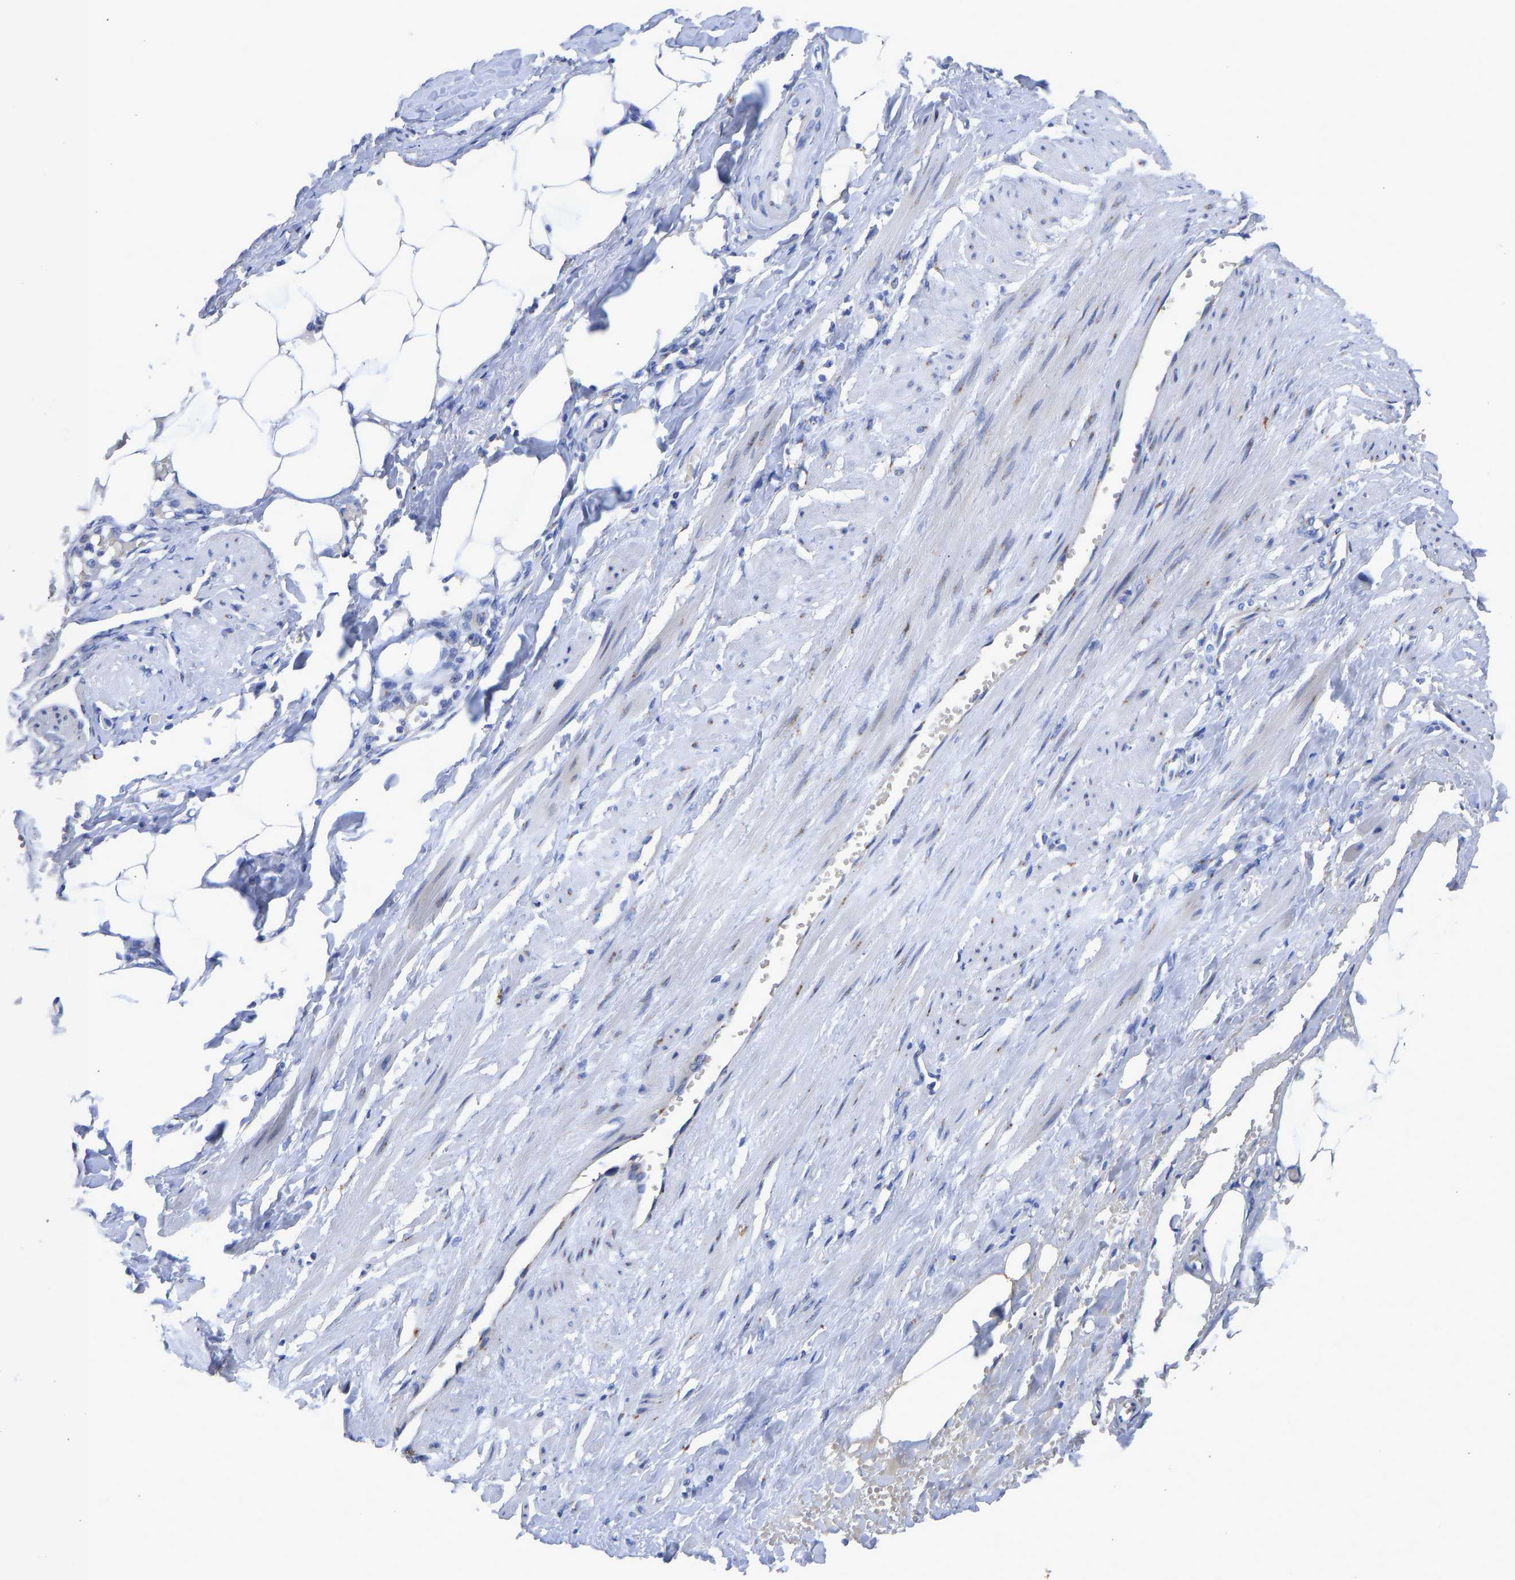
{"staining": {"intensity": "negative", "quantity": "none", "location": "none"}, "tissue": "adipose tissue", "cell_type": "Adipocytes", "image_type": "normal", "snomed": [{"axis": "morphology", "description": "Normal tissue, NOS"}, {"axis": "topography", "description": "Soft tissue"}, {"axis": "topography", "description": "Vascular tissue"}], "caption": "A histopathology image of adipose tissue stained for a protein shows no brown staining in adipocytes.", "gene": "TMEM87A", "patient": {"sex": "female", "age": 35}}